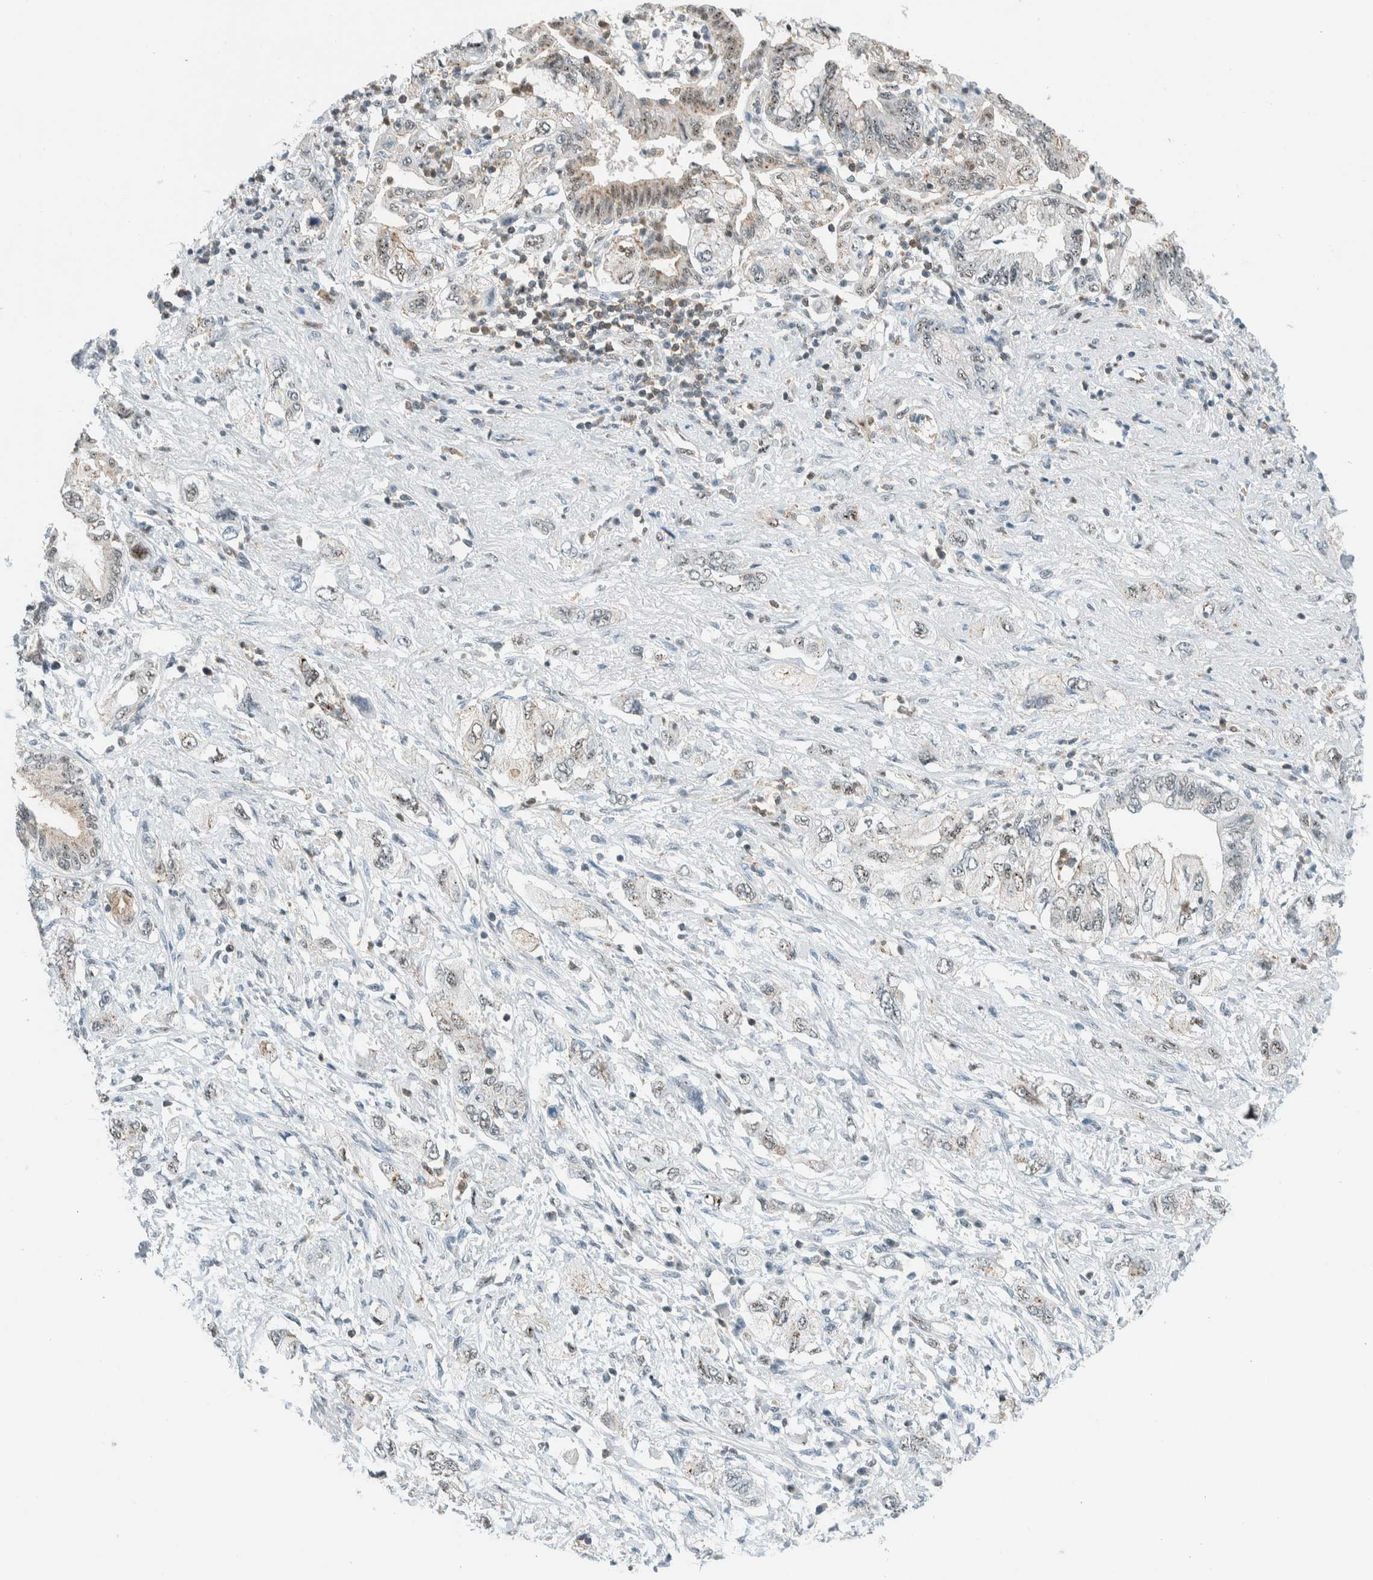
{"staining": {"intensity": "weak", "quantity": "<25%", "location": "cytoplasmic/membranous,nuclear"}, "tissue": "pancreatic cancer", "cell_type": "Tumor cells", "image_type": "cancer", "snomed": [{"axis": "morphology", "description": "Adenocarcinoma, NOS"}, {"axis": "topography", "description": "Pancreas"}], "caption": "The image displays no significant staining in tumor cells of pancreatic cancer.", "gene": "CYSRT1", "patient": {"sex": "female", "age": 73}}